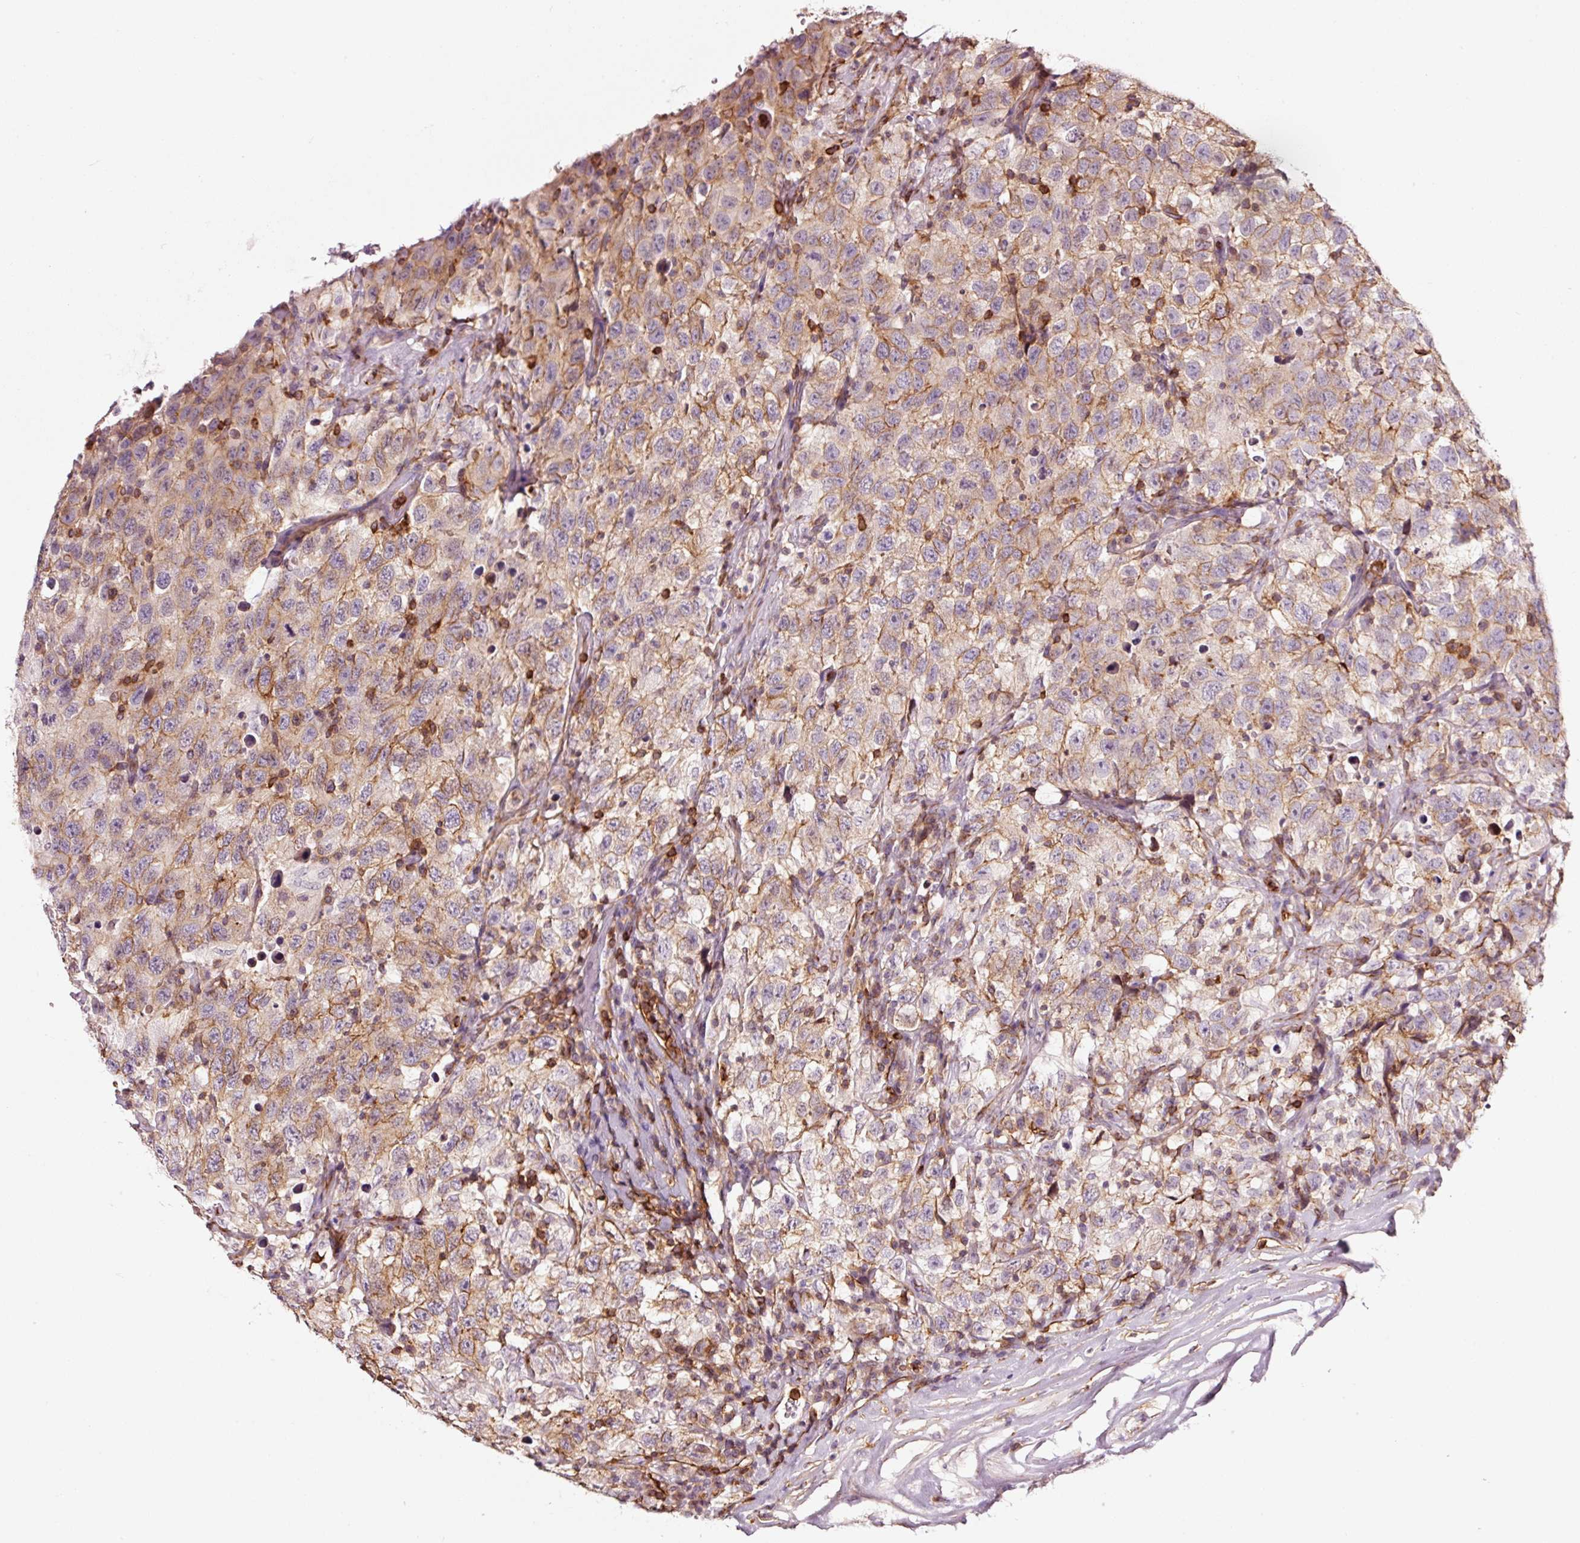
{"staining": {"intensity": "moderate", "quantity": ">75%", "location": "cytoplasmic/membranous"}, "tissue": "testis cancer", "cell_type": "Tumor cells", "image_type": "cancer", "snomed": [{"axis": "morphology", "description": "Seminoma, NOS"}, {"axis": "topography", "description": "Testis"}], "caption": "The photomicrograph demonstrates a brown stain indicating the presence of a protein in the cytoplasmic/membranous of tumor cells in testis cancer (seminoma).", "gene": "ADD3", "patient": {"sex": "male", "age": 41}}